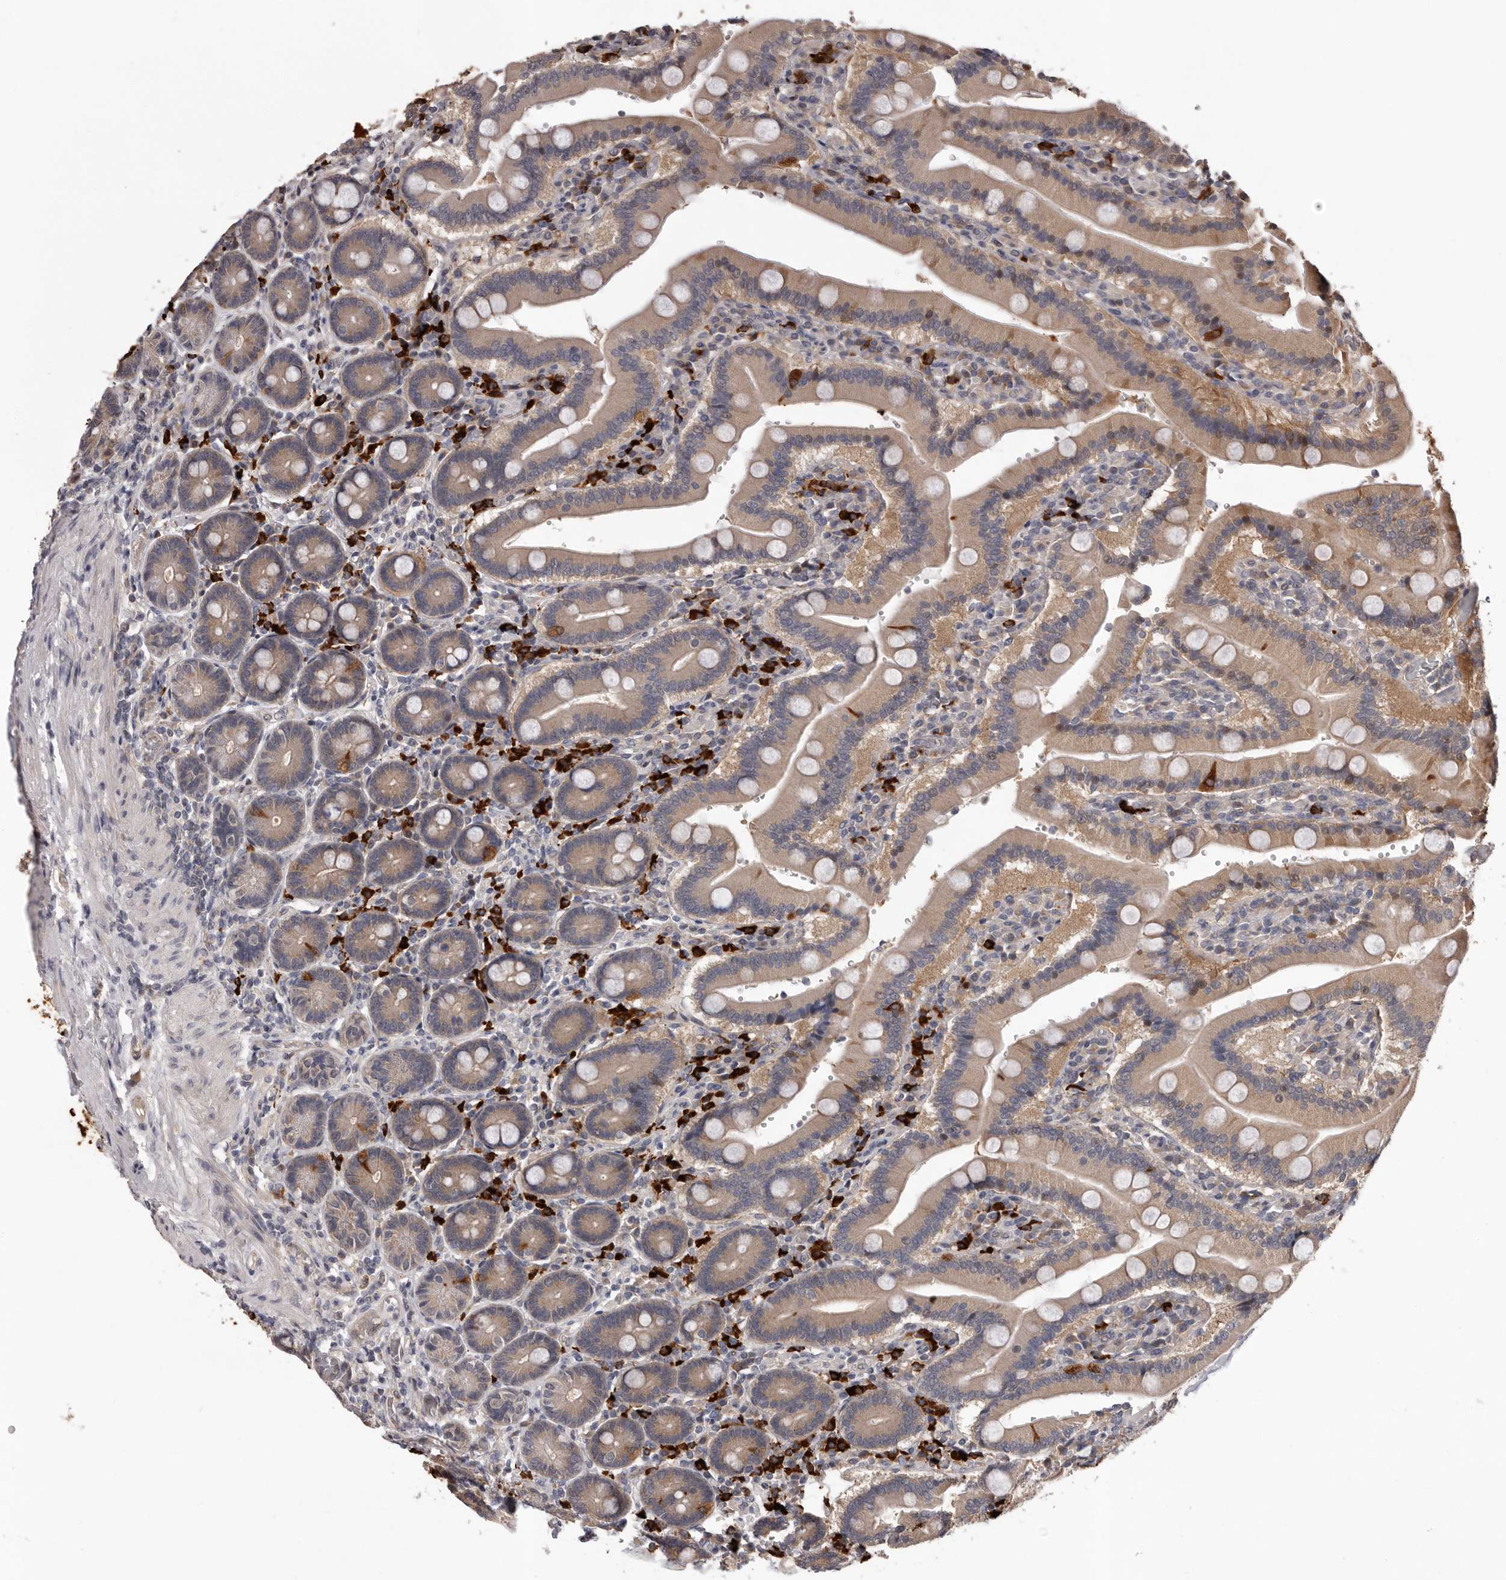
{"staining": {"intensity": "moderate", "quantity": "25%-75%", "location": "cytoplasmic/membranous"}, "tissue": "duodenum", "cell_type": "Glandular cells", "image_type": "normal", "snomed": [{"axis": "morphology", "description": "Normal tissue, NOS"}, {"axis": "topography", "description": "Duodenum"}], "caption": "Immunohistochemistry (IHC) (DAB) staining of normal human duodenum reveals moderate cytoplasmic/membranous protein positivity in about 25%-75% of glandular cells.", "gene": "MED8", "patient": {"sex": "female", "age": 62}}